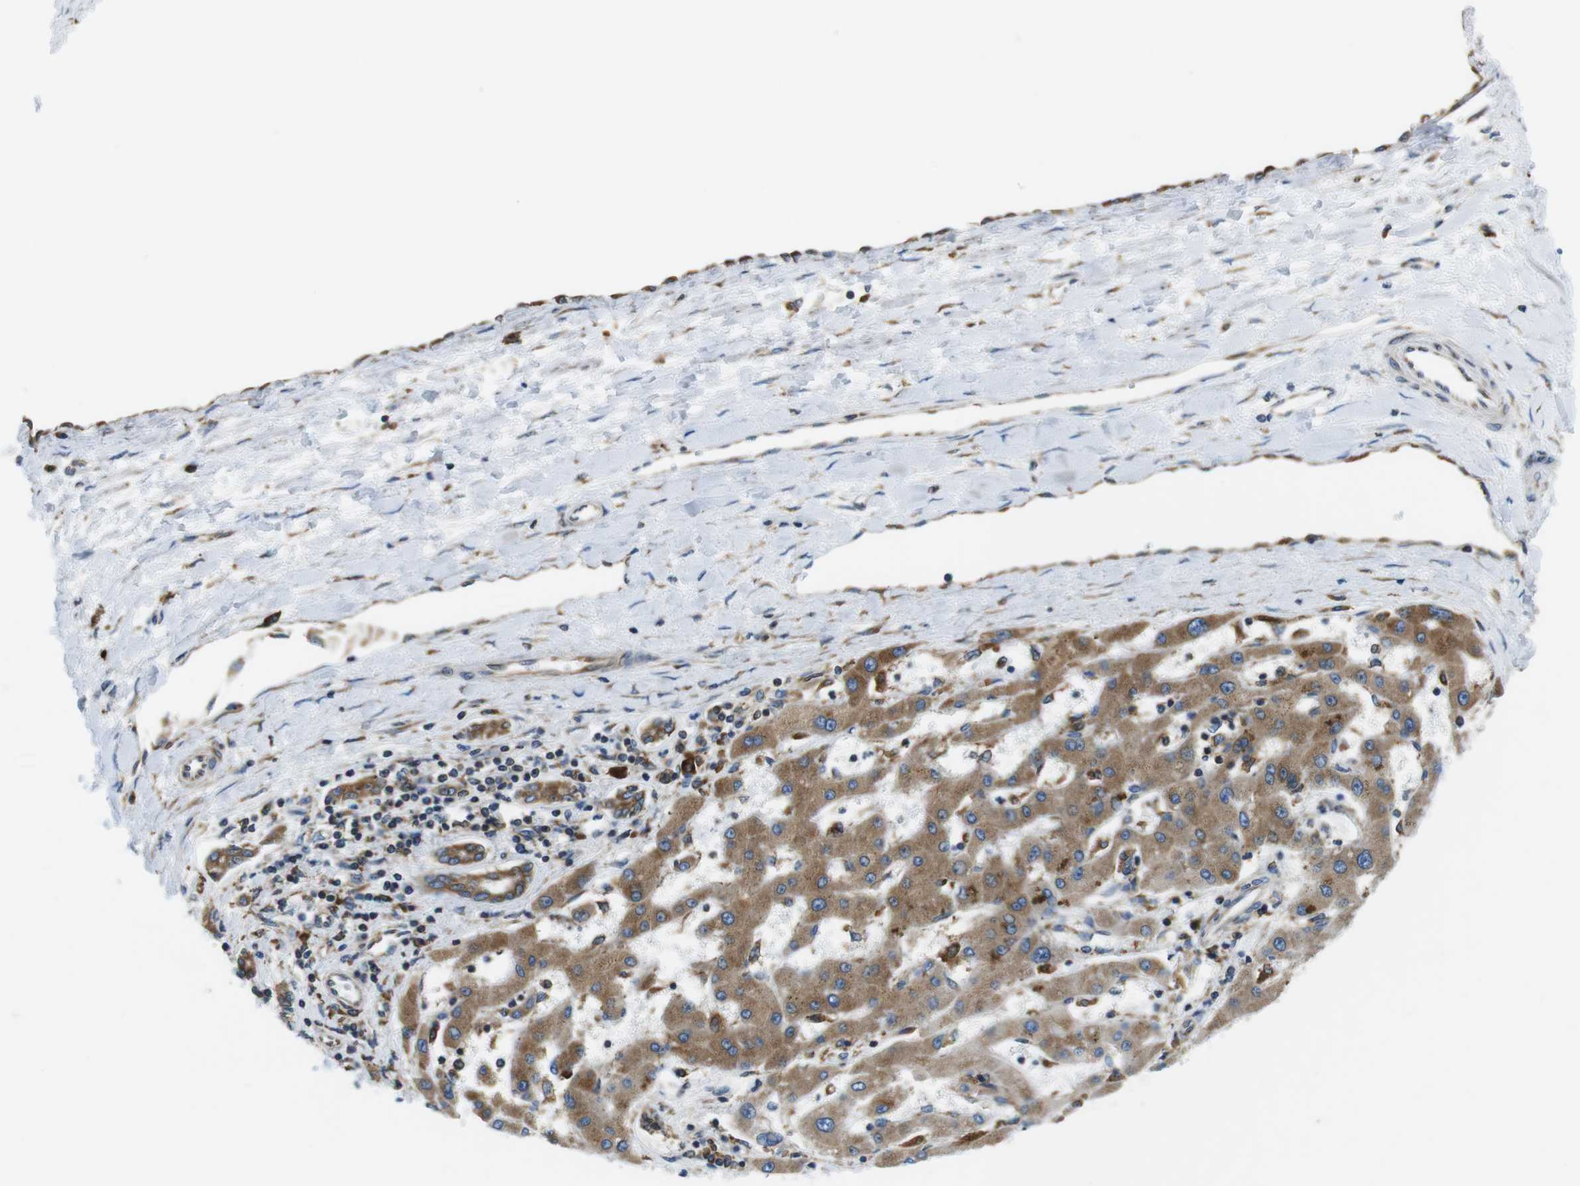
{"staining": {"intensity": "moderate", "quantity": ">75%", "location": "cytoplasmic/membranous"}, "tissue": "liver cancer", "cell_type": "Tumor cells", "image_type": "cancer", "snomed": [{"axis": "morphology", "description": "Carcinoma, Hepatocellular, NOS"}, {"axis": "topography", "description": "Liver"}], "caption": "The micrograph exhibits immunohistochemical staining of hepatocellular carcinoma (liver). There is moderate cytoplasmic/membranous expression is seen in about >75% of tumor cells. (brown staining indicates protein expression, while blue staining denotes nuclei).", "gene": "UGGT1", "patient": {"sex": "female", "age": 61}}